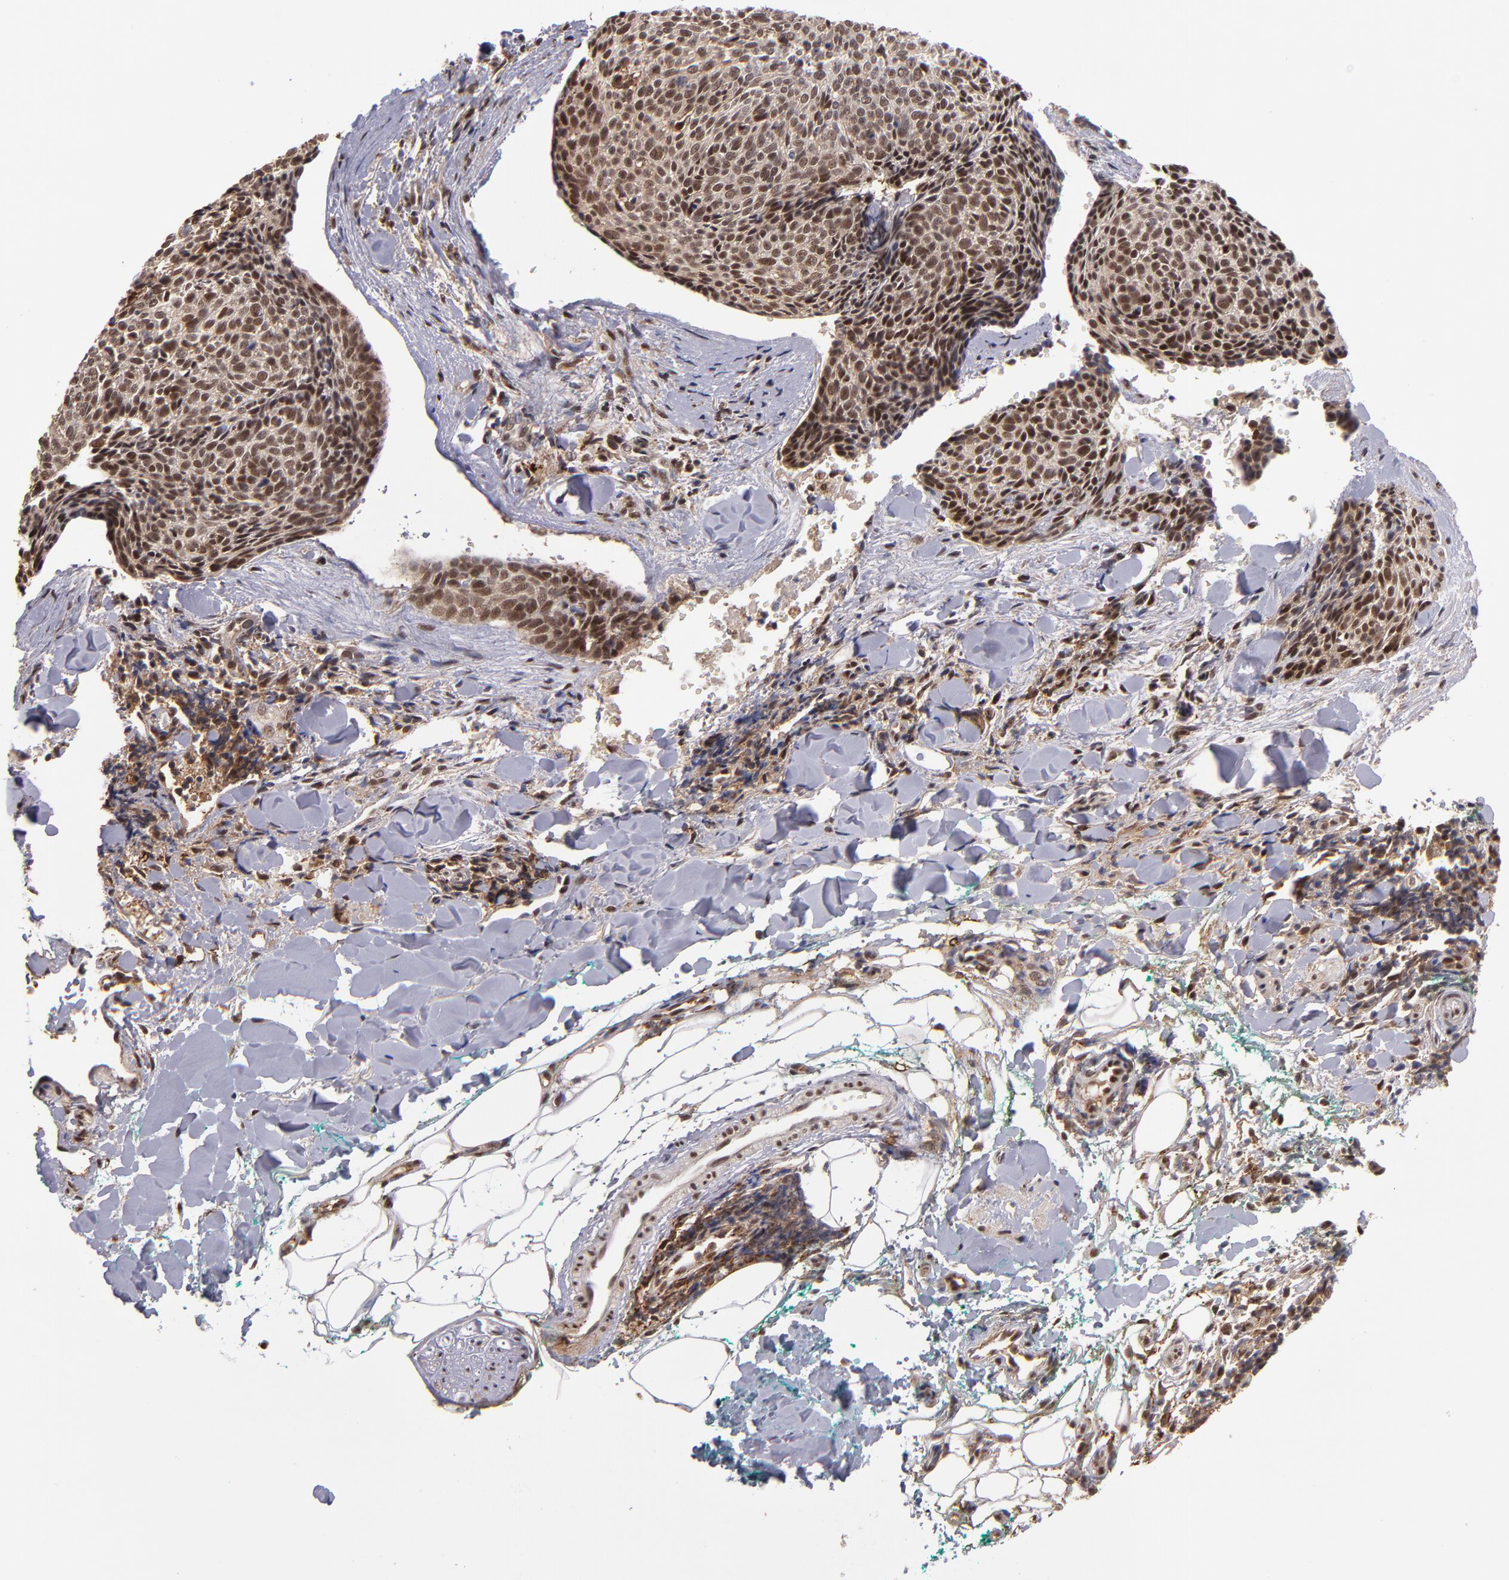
{"staining": {"intensity": "moderate", "quantity": ">75%", "location": "nuclear"}, "tissue": "skin cancer", "cell_type": "Tumor cells", "image_type": "cancer", "snomed": [{"axis": "morphology", "description": "Normal tissue, NOS"}, {"axis": "morphology", "description": "Basal cell carcinoma"}, {"axis": "topography", "description": "Skin"}], "caption": "This image displays immunohistochemistry (IHC) staining of basal cell carcinoma (skin), with medium moderate nuclear positivity in approximately >75% of tumor cells.", "gene": "EP300", "patient": {"sex": "female", "age": 57}}